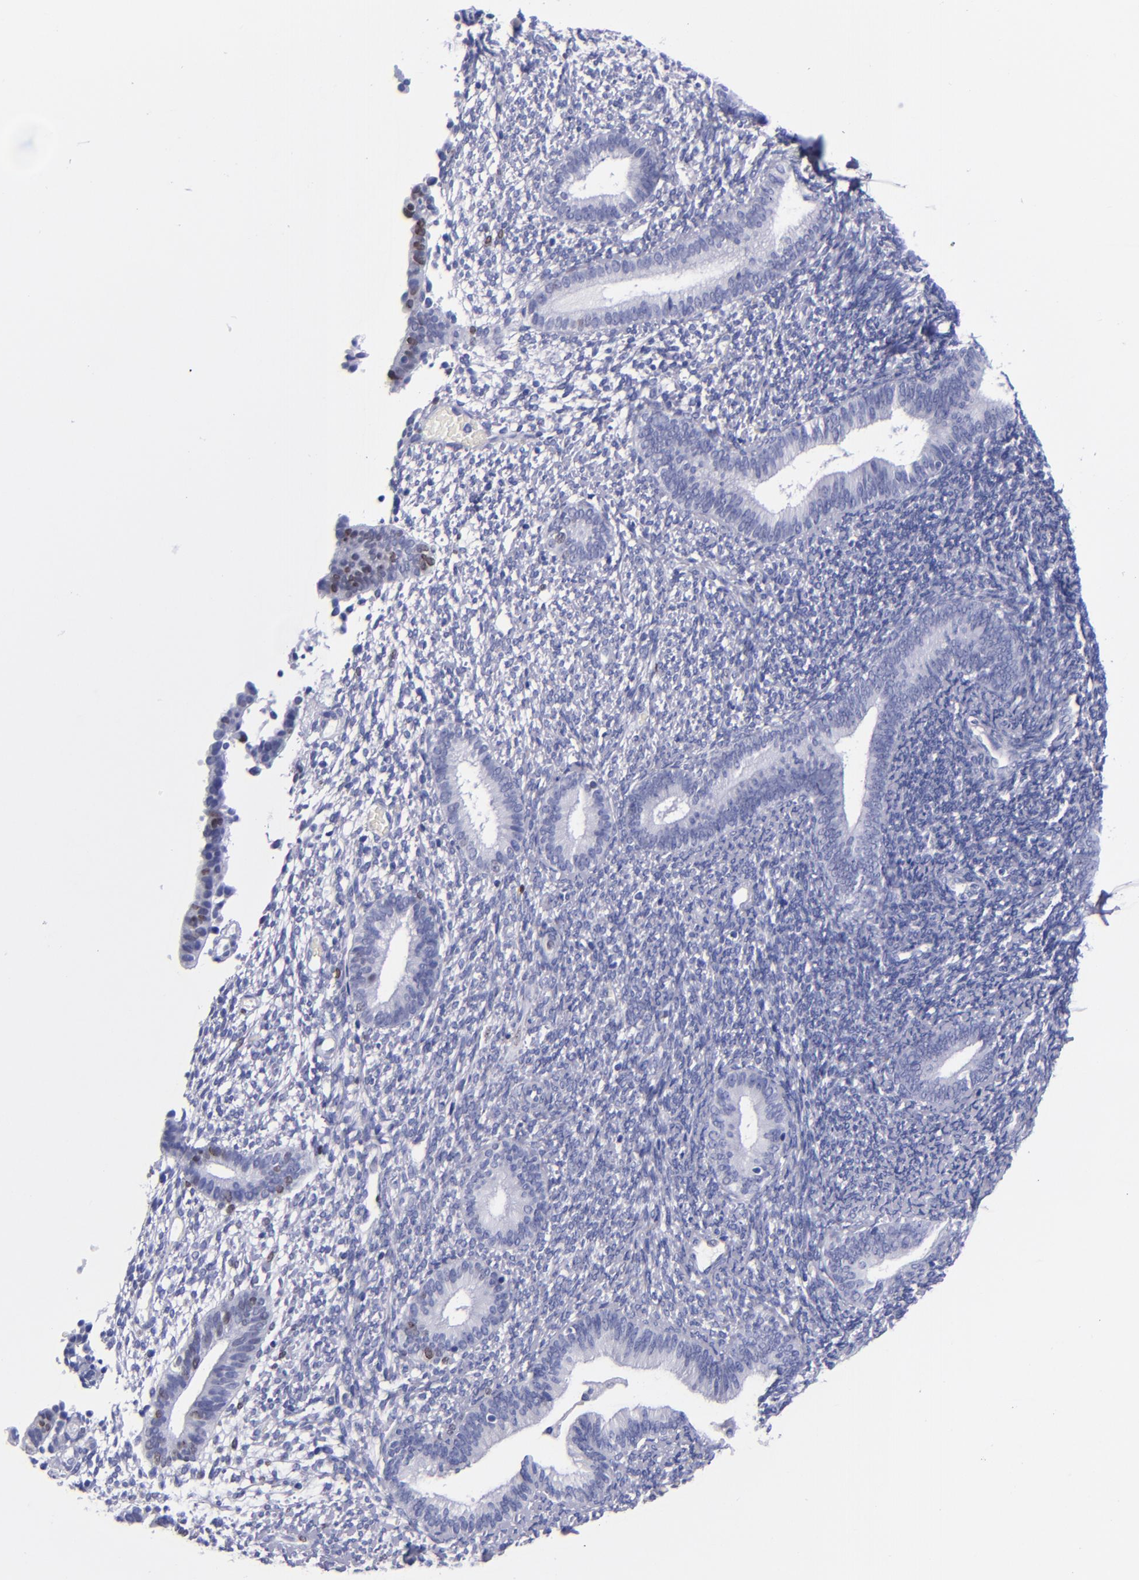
{"staining": {"intensity": "negative", "quantity": "none", "location": "none"}, "tissue": "endometrium", "cell_type": "Cells in endometrial stroma", "image_type": "normal", "snomed": [{"axis": "morphology", "description": "Normal tissue, NOS"}, {"axis": "topography", "description": "Smooth muscle"}, {"axis": "topography", "description": "Endometrium"}], "caption": "Immunohistochemistry of unremarkable endometrium demonstrates no positivity in cells in endometrial stroma.", "gene": "MCM7", "patient": {"sex": "female", "age": 57}}